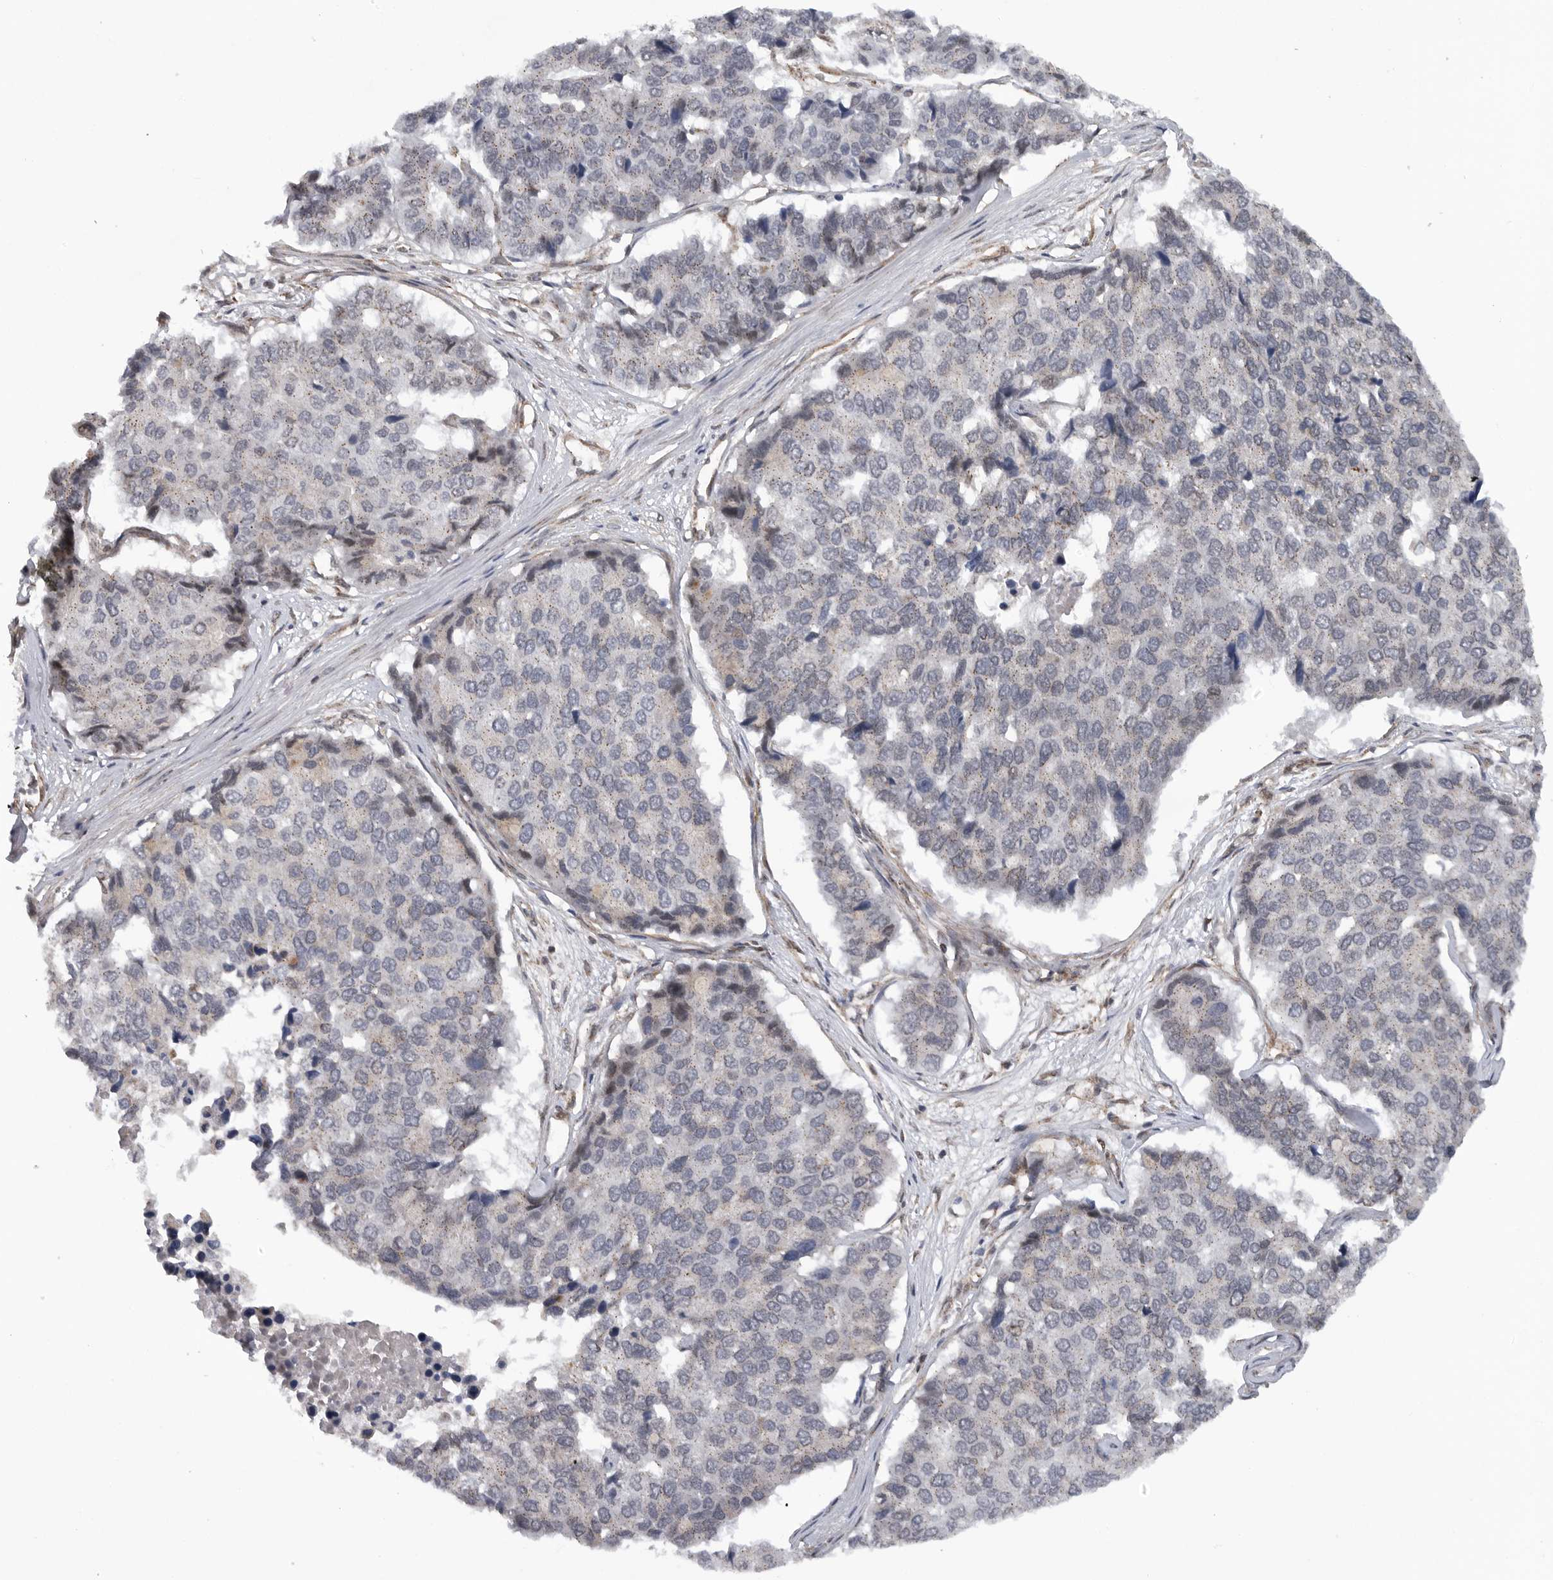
{"staining": {"intensity": "negative", "quantity": "none", "location": "none"}, "tissue": "pancreatic cancer", "cell_type": "Tumor cells", "image_type": "cancer", "snomed": [{"axis": "morphology", "description": "Adenocarcinoma, NOS"}, {"axis": "topography", "description": "Pancreas"}], "caption": "Human adenocarcinoma (pancreatic) stained for a protein using IHC displays no positivity in tumor cells.", "gene": "TMPRSS11F", "patient": {"sex": "male", "age": 50}}